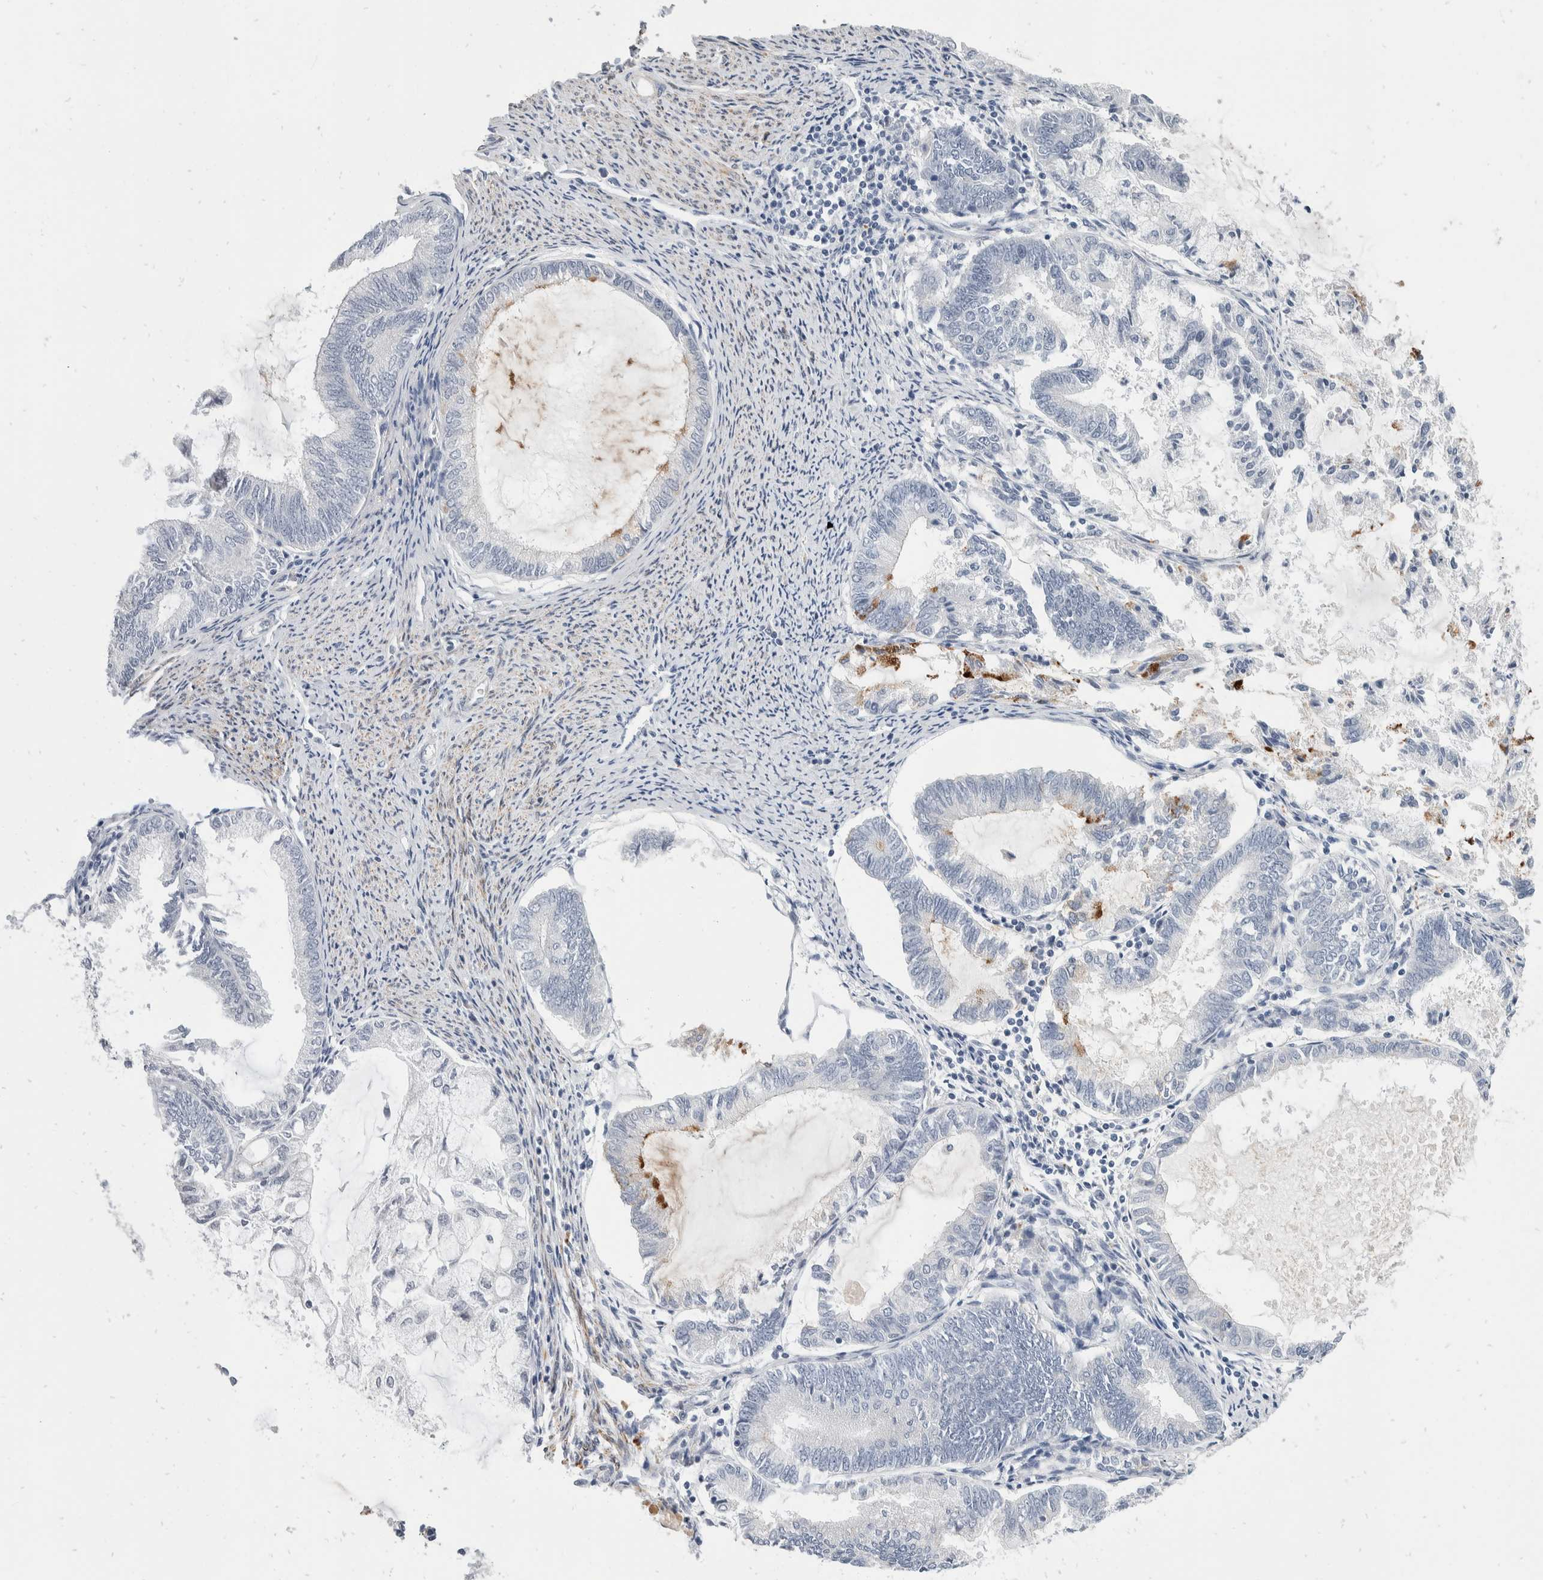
{"staining": {"intensity": "moderate", "quantity": "<25%", "location": "cytoplasmic/membranous"}, "tissue": "endometrial cancer", "cell_type": "Tumor cells", "image_type": "cancer", "snomed": [{"axis": "morphology", "description": "Adenocarcinoma, NOS"}, {"axis": "topography", "description": "Endometrium"}], "caption": "Immunohistochemistry (DAB (3,3'-diaminobenzidine)) staining of human endometrial cancer demonstrates moderate cytoplasmic/membranous protein expression in approximately <25% of tumor cells.", "gene": "CATSPERD", "patient": {"sex": "female", "age": 86}}